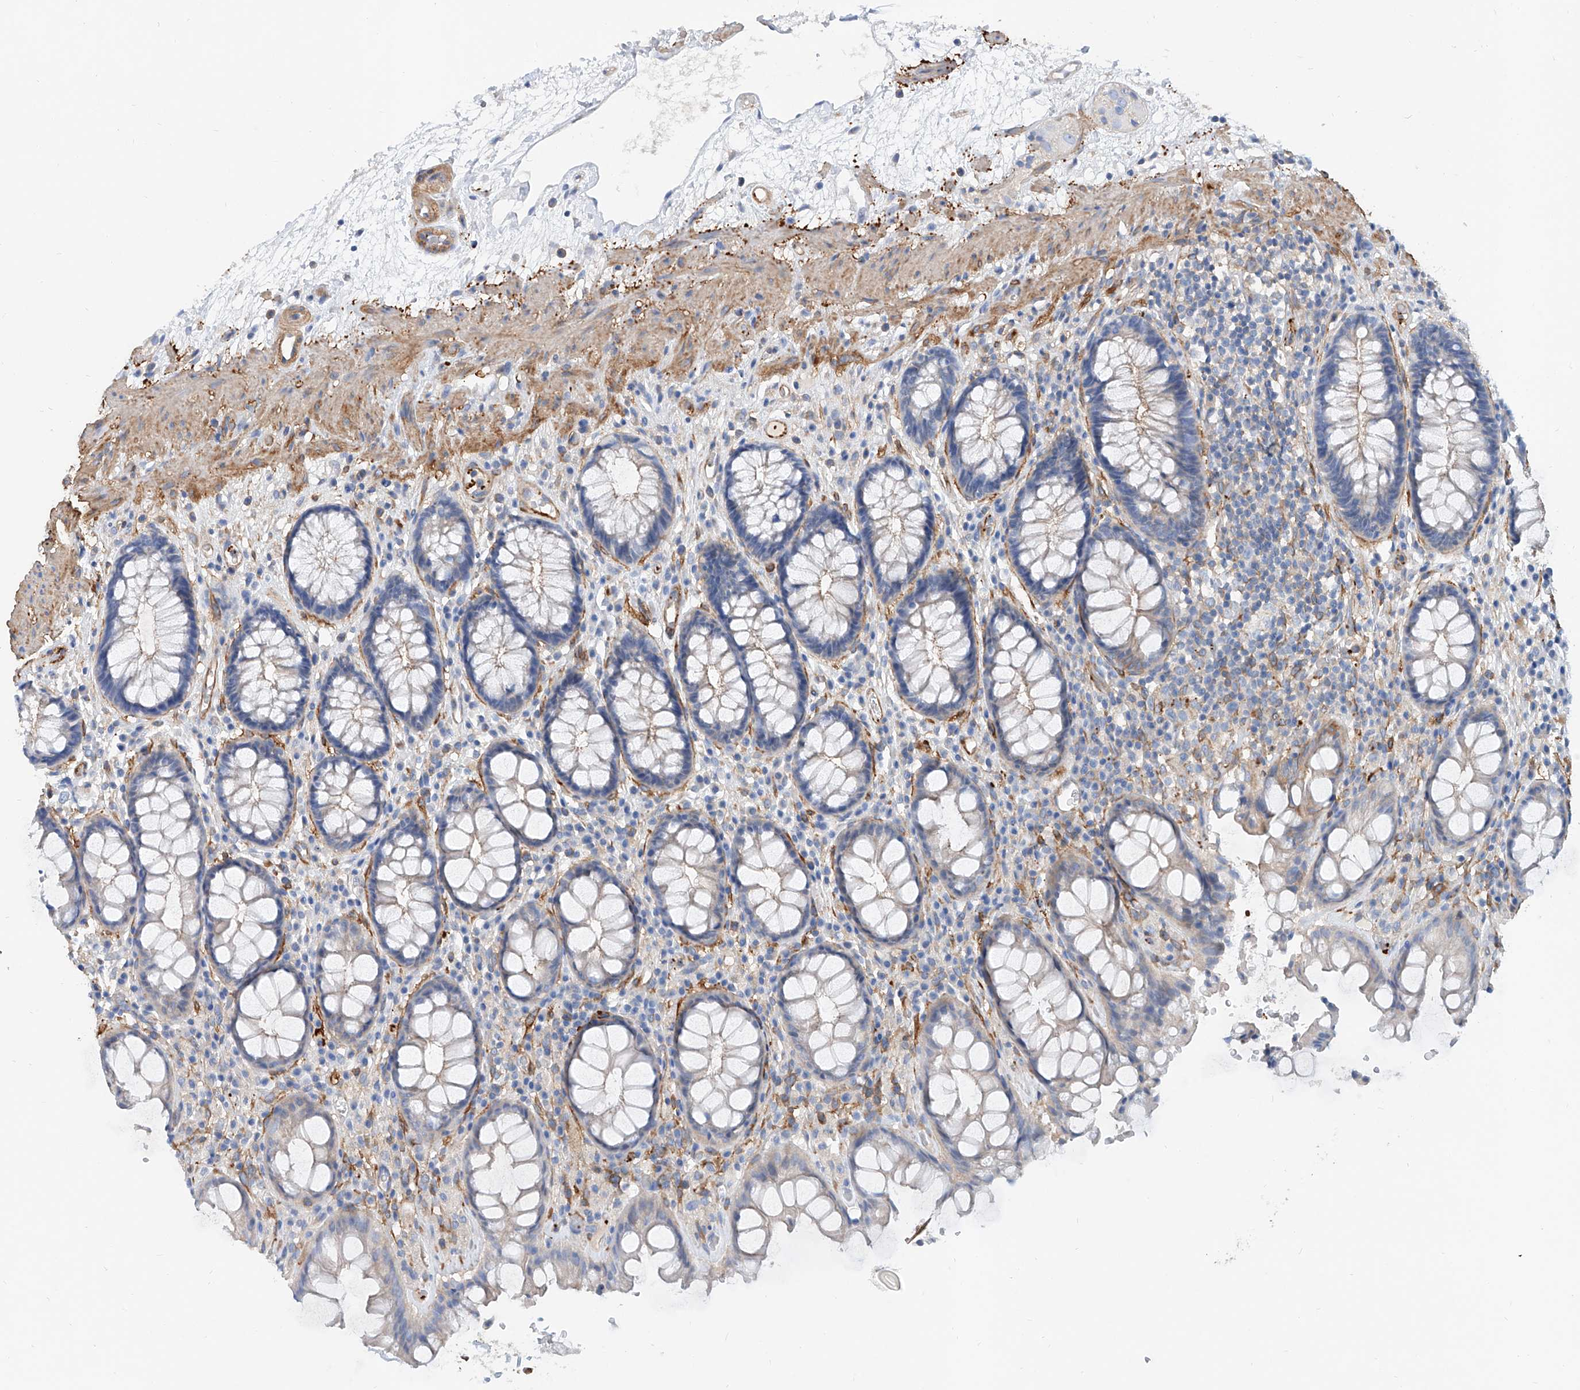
{"staining": {"intensity": "weak", "quantity": "<25%", "location": "cytoplasmic/membranous"}, "tissue": "rectum", "cell_type": "Glandular cells", "image_type": "normal", "snomed": [{"axis": "morphology", "description": "Normal tissue, NOS"}, {"axis": "topography", "description": "Rectum"}], "caption": "Immunohistochemical staining of benign human rectum reveals no significant staining in glandular cells.", "gene": "TAS2R60", "patient": {"sex": "male", "age": 64}}